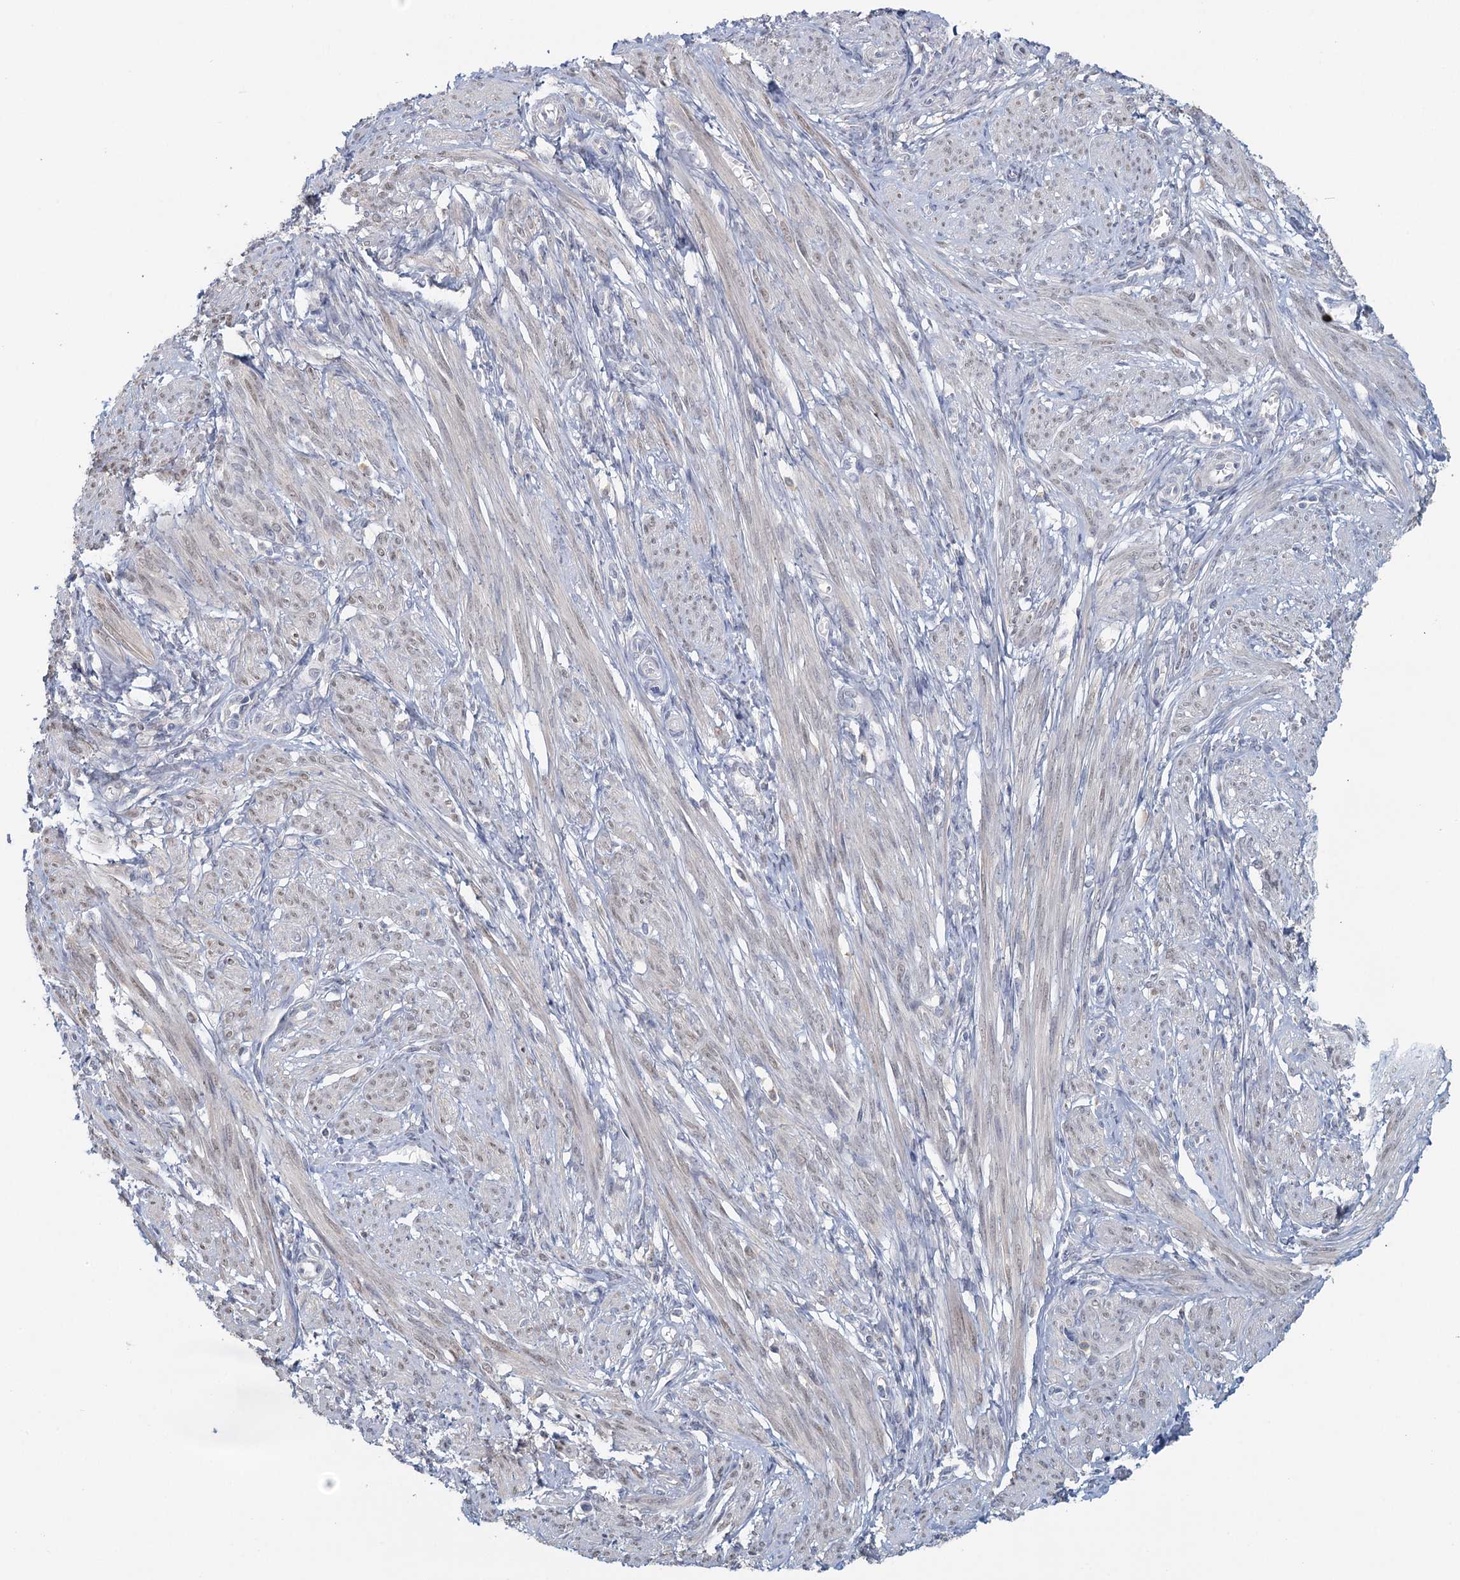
{"staining": {"intensity": "weak", "quantity": "<25%", "location": "cytoplasmic/membranous"}, "tissue": "smooth muscle", "cell_type": "Smooth muscle cells", "image_type": "normal", "snomed": [{"axis": "morphology", "description": "Normal tissue, NOS"}, {"axis": "topography", "description": "Smooth muscle"}], "caption": "Immunohistochemistry (IHC) micrograph of unremarkable human smooth muscle stained for a protein (brown), which shows no positivity in smooth muscle cells. (Brightfield microscopy of DAB (3,3'-diaminobenzidine) immunohistochemistry (IHC) at high magnification).", "gene": "MYO7B", "patient": {"sex": "female", "age": 39}}